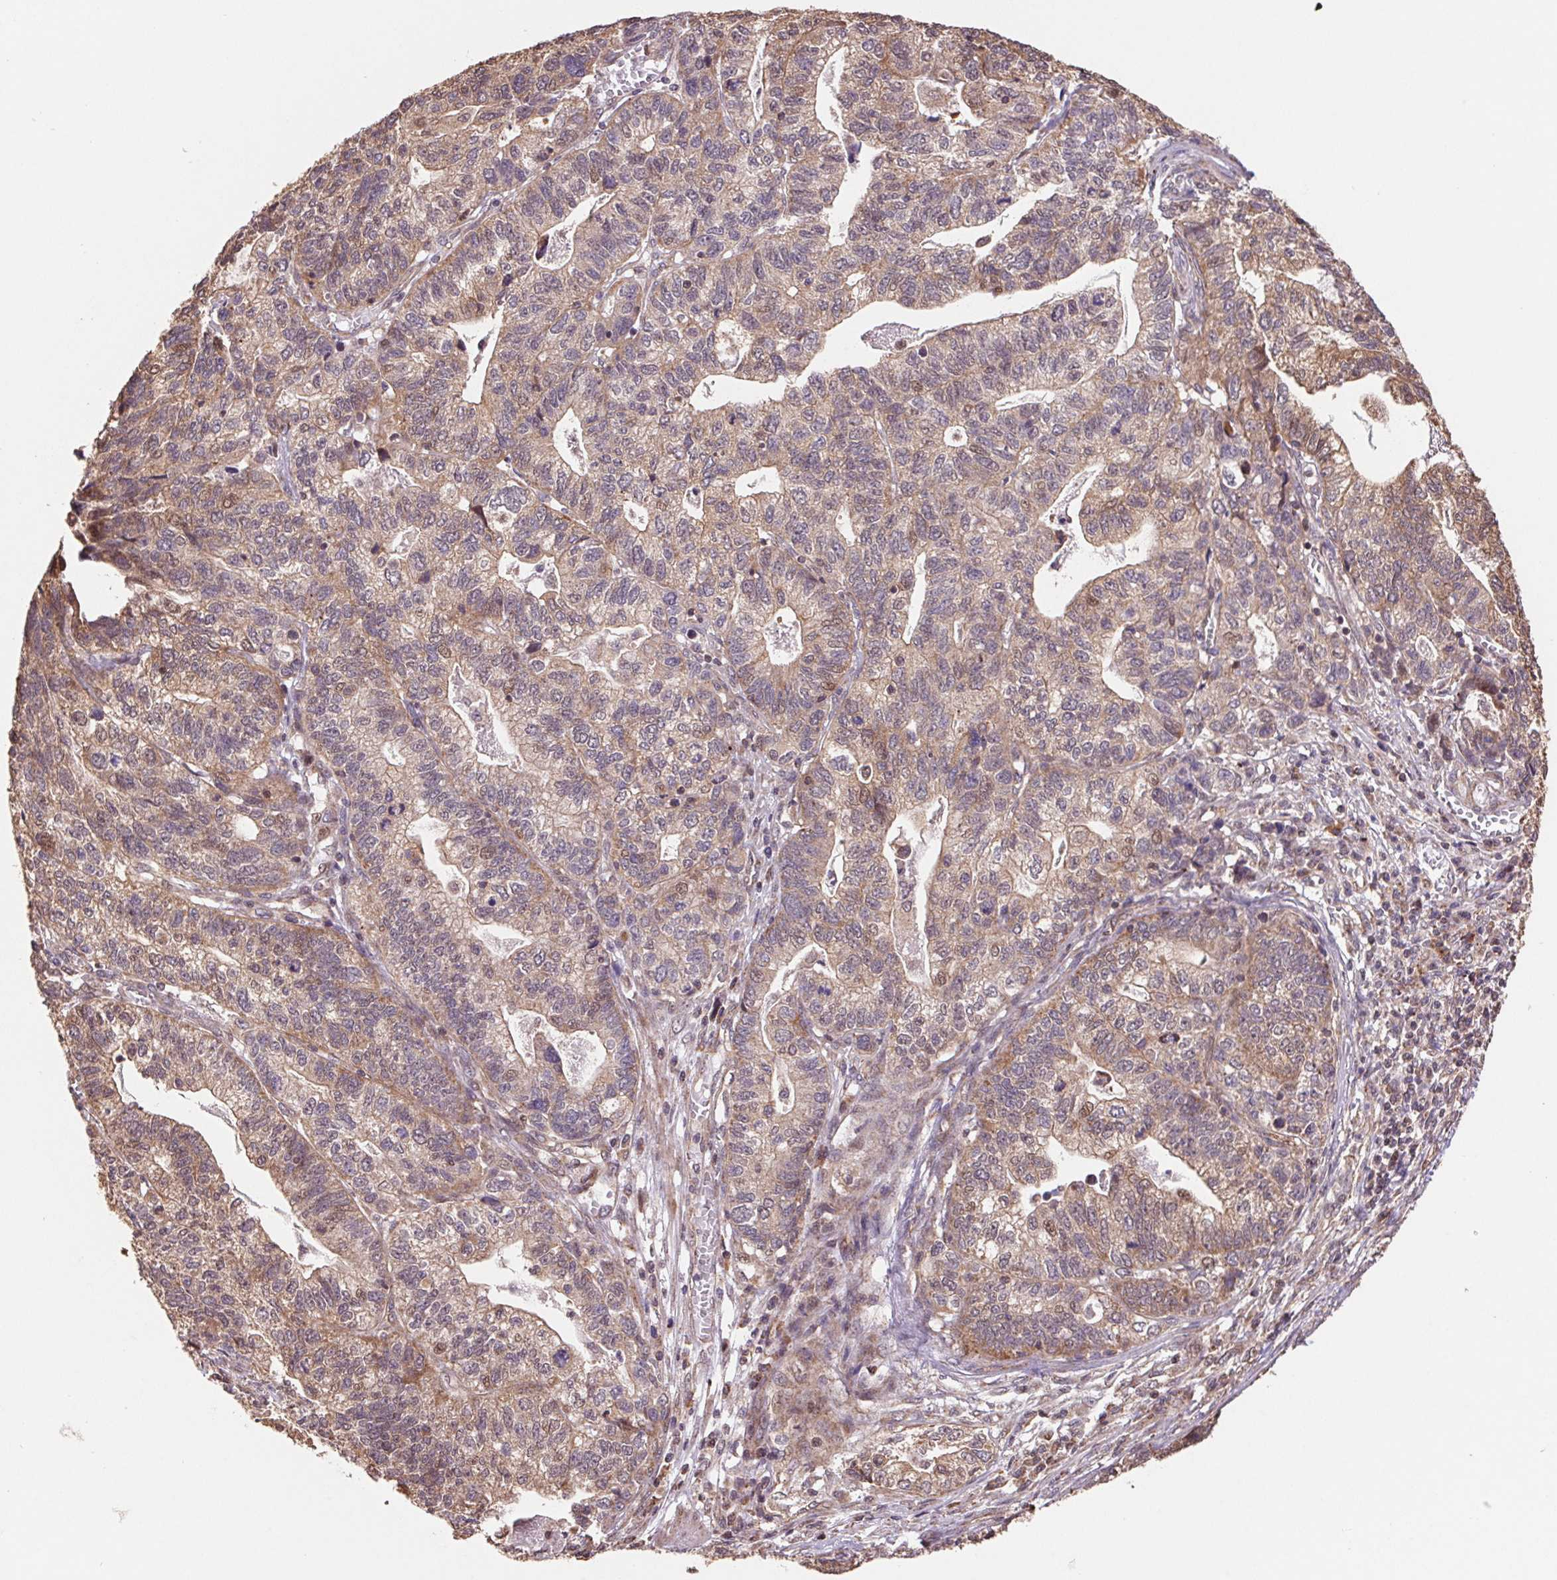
{"staining": {"intensity": "weak", "quantity": ">75%", "location": "cytoplasmic/membranous"}, "tissue": "stomach cancer", "cell_type": "Tumor cells", "image_type": "cancer", "snomed": [{"axis": "morphology", "description": "Adenocarcinoma, NOS"}, {"axis": "topography", "description": "Stomach, upper"}], "caption": "Weak cytoplasmic/membranous expression is appreciated in approximately >75% of tumor cells in stomach cancer.", "gene": "PDHA1", "patient": {"sex": "female", "age": 67}}